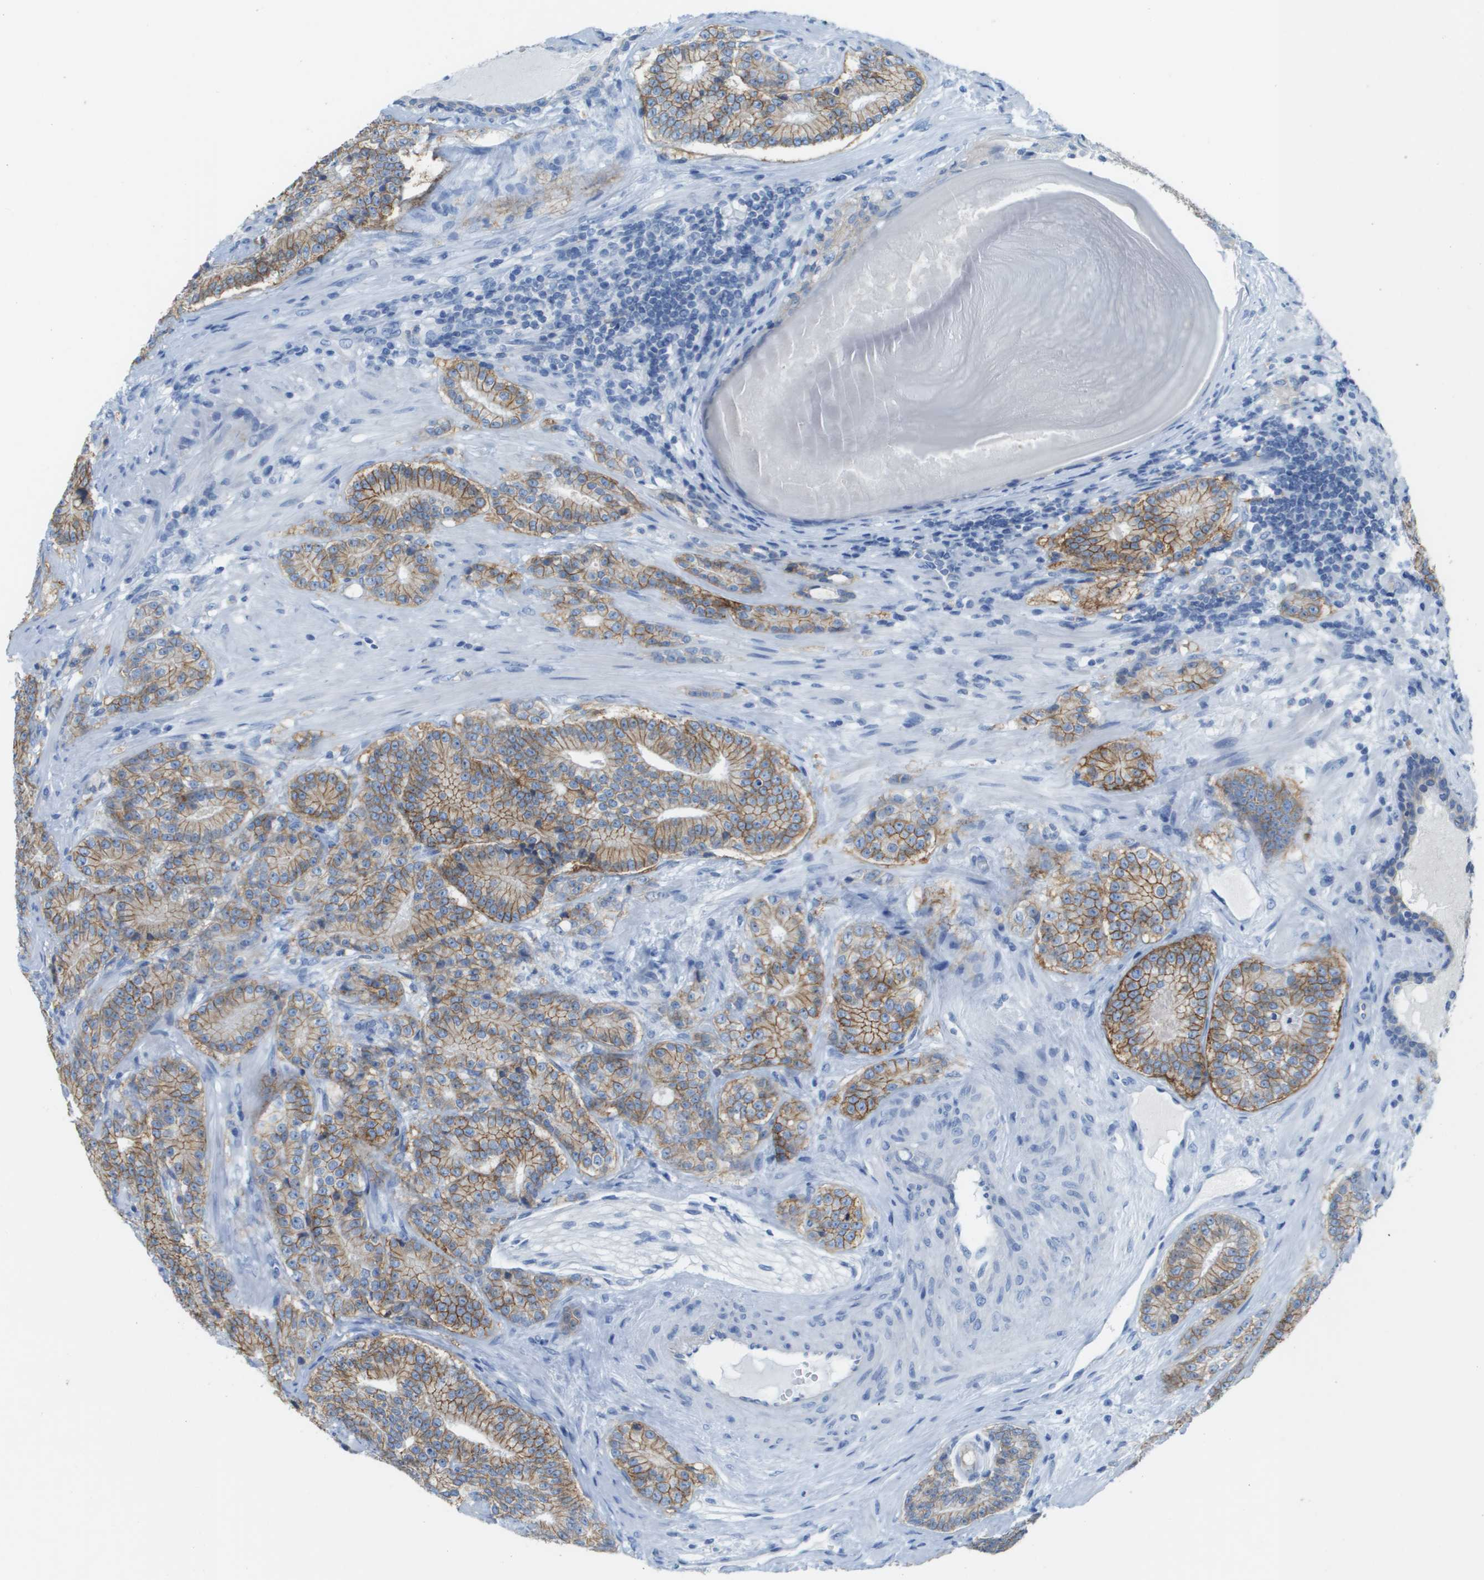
{"staining": {"intensity": "moderate", "quantity": ">75%", "location": "cytoplasmic/membranous"}, "tissue": "prostate cancer", "cell_type": "Tumor cells", "image_type": "cancer", "snomed": [{"axis": "morphology", "description": "Adenocarcinoma, High grade"}, {"axis": "topography", "description": "Prostate"}], "caption": "Moderate cytoplasmic/membranous protein positivity is appreciated in approximately >75% of tumor cells in prostate cancer.", "gene": "CD46", "patient": {"sex": "male", "age": 61}}